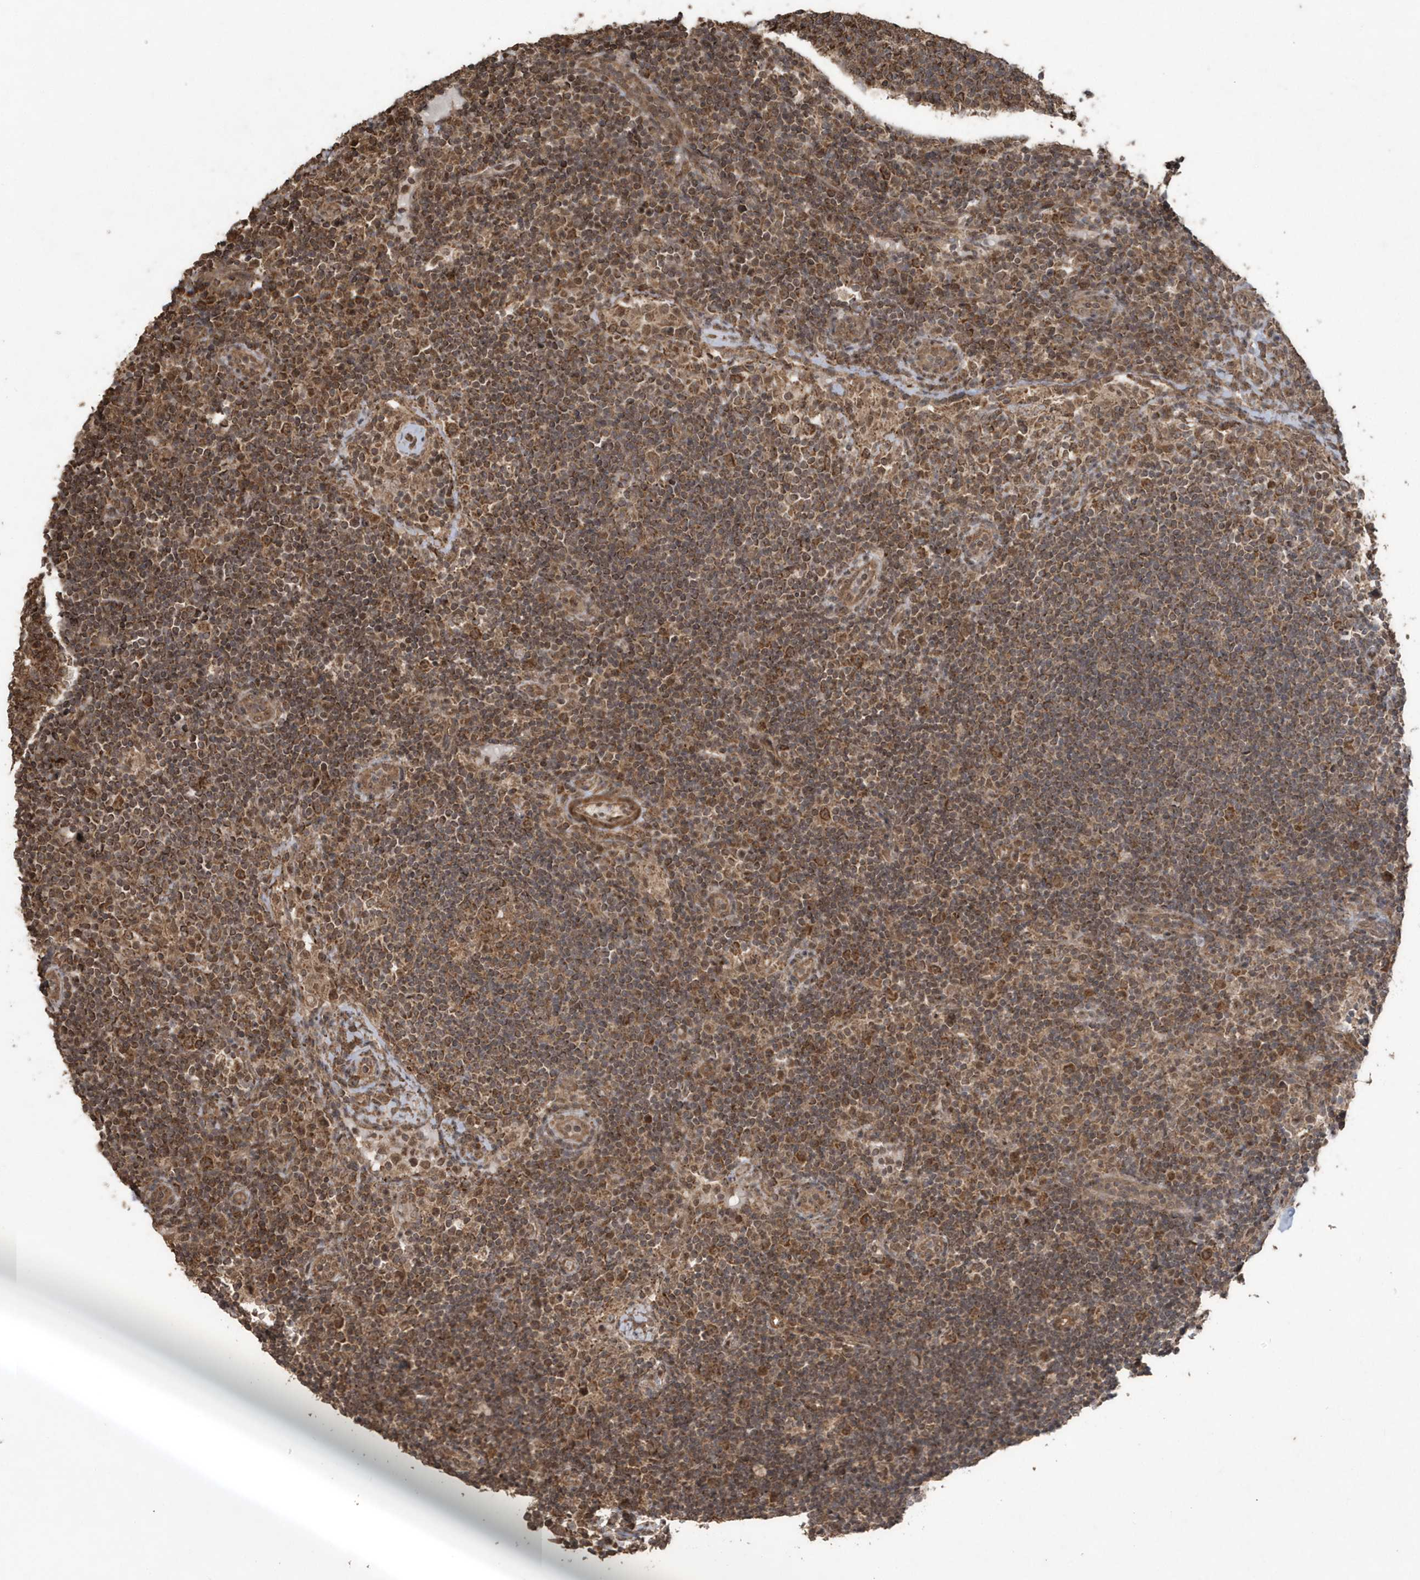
{"staining": {"intensity": "moderate", "quantity": ">75%", "location": "cytoplasmic/membranous"}, "tissue": "lymph node", "cell_type": "Non-germinal center cells", "image_type": "normal", "snomed": [{"axis": "morphology", "description": "Normal tissue, NOS"}, {"axis": "topography", "description": "Lymph node"}], "caption": "Immunohistochemical staining of unremarkable human lymph node reveals moderate cytoplasmic/membranous protein staining in about >75% of non-germinal center cells.", "gene": "PAXBP1", "patient": {"sex": "female", "age": 53}}